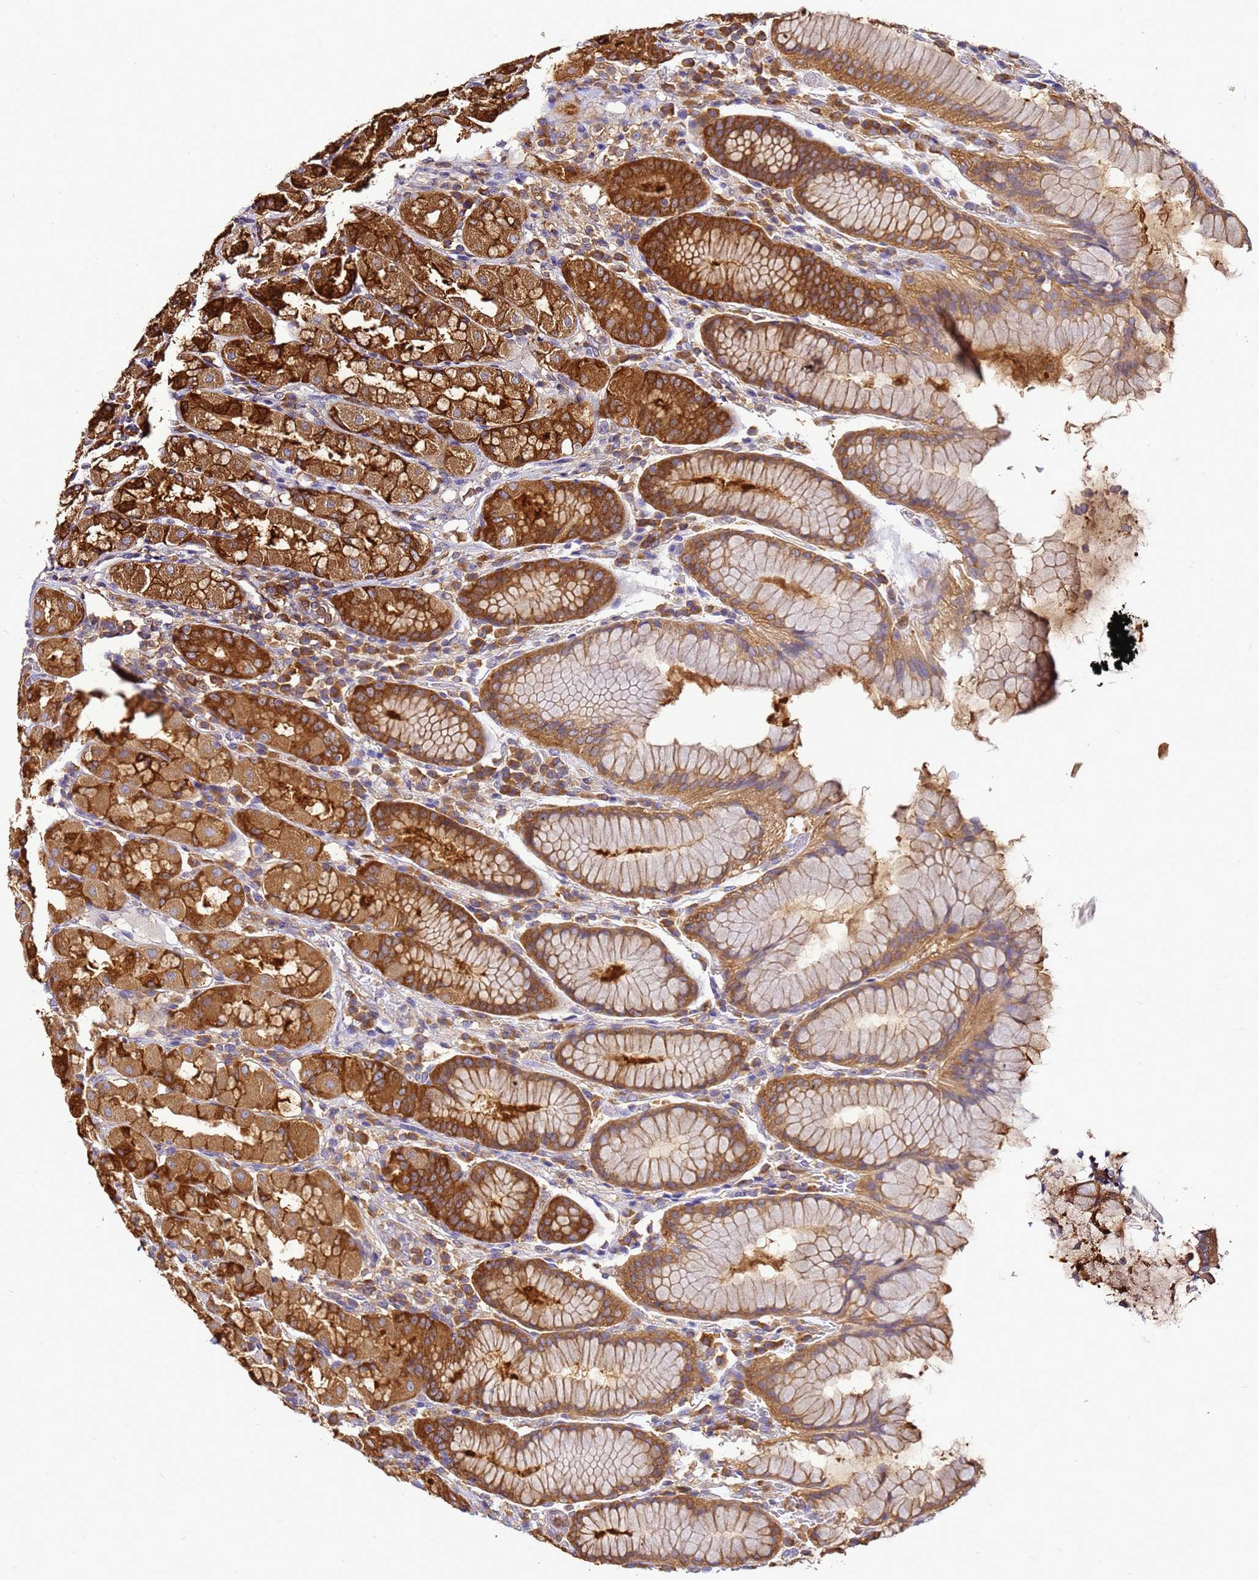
{"staining": {"intensity": "strong", "quantity": ">75%", "location": "cytoplasmic/membranous"}, "tissue": "stomach", "cell_type": "Glandular cells", "image_type": "normal", "snomed": [{"axis": "morphology", "description": "Normal tissue, NOS"}, {"axis": "topography", "description": "Stomach, lower"}], "caption": "Immunohistochemical staining of benign stomach reveals strong cytoplasmic/membranous protein expression in about >75% of glandular cells. Nuclei are stained in blue.", "gene": "NARS1", "patient": {"sex": "female", "age": 56}}